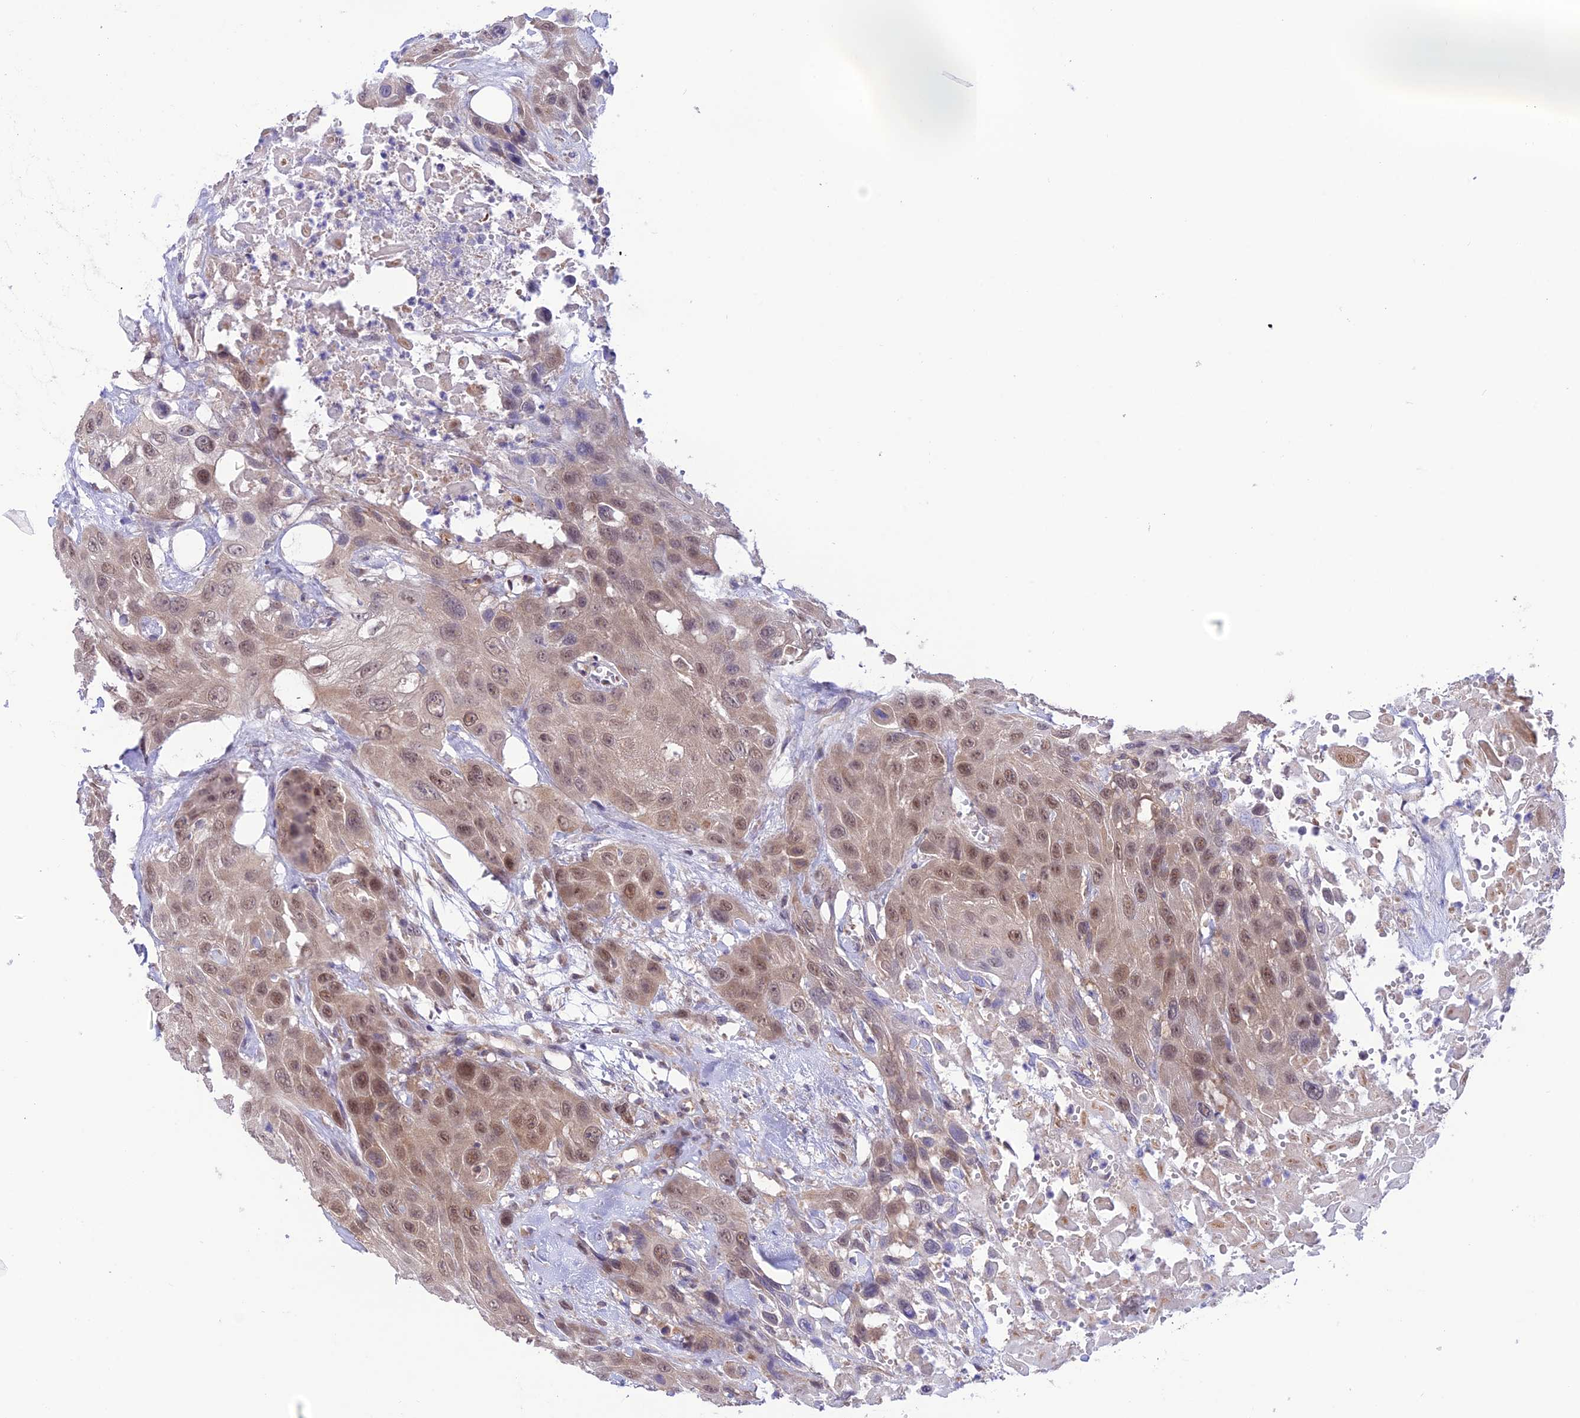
{"staining": {"intensity": "moderate", "quantity": ">75%", "location": "nuclear"}, "tissue": "head and neck cancer", "cell_type": "Tumor cells", "image_type": "cancer", "snomed": [{"axis": "morphology", "description": "Squamous cell carcinoma, NOS"}, {"axis": "topography", "description": "Head-Neck"}], "caption": "A brown stain shows moderate nuclear expression of a protein in human head and neck cancer tumor cells. Immunohistochemistry stains the protein of interest in brown and the nuclei are stained blue.", "gene": "RNF126", "patient": {"sex": "male", "age": 81}}